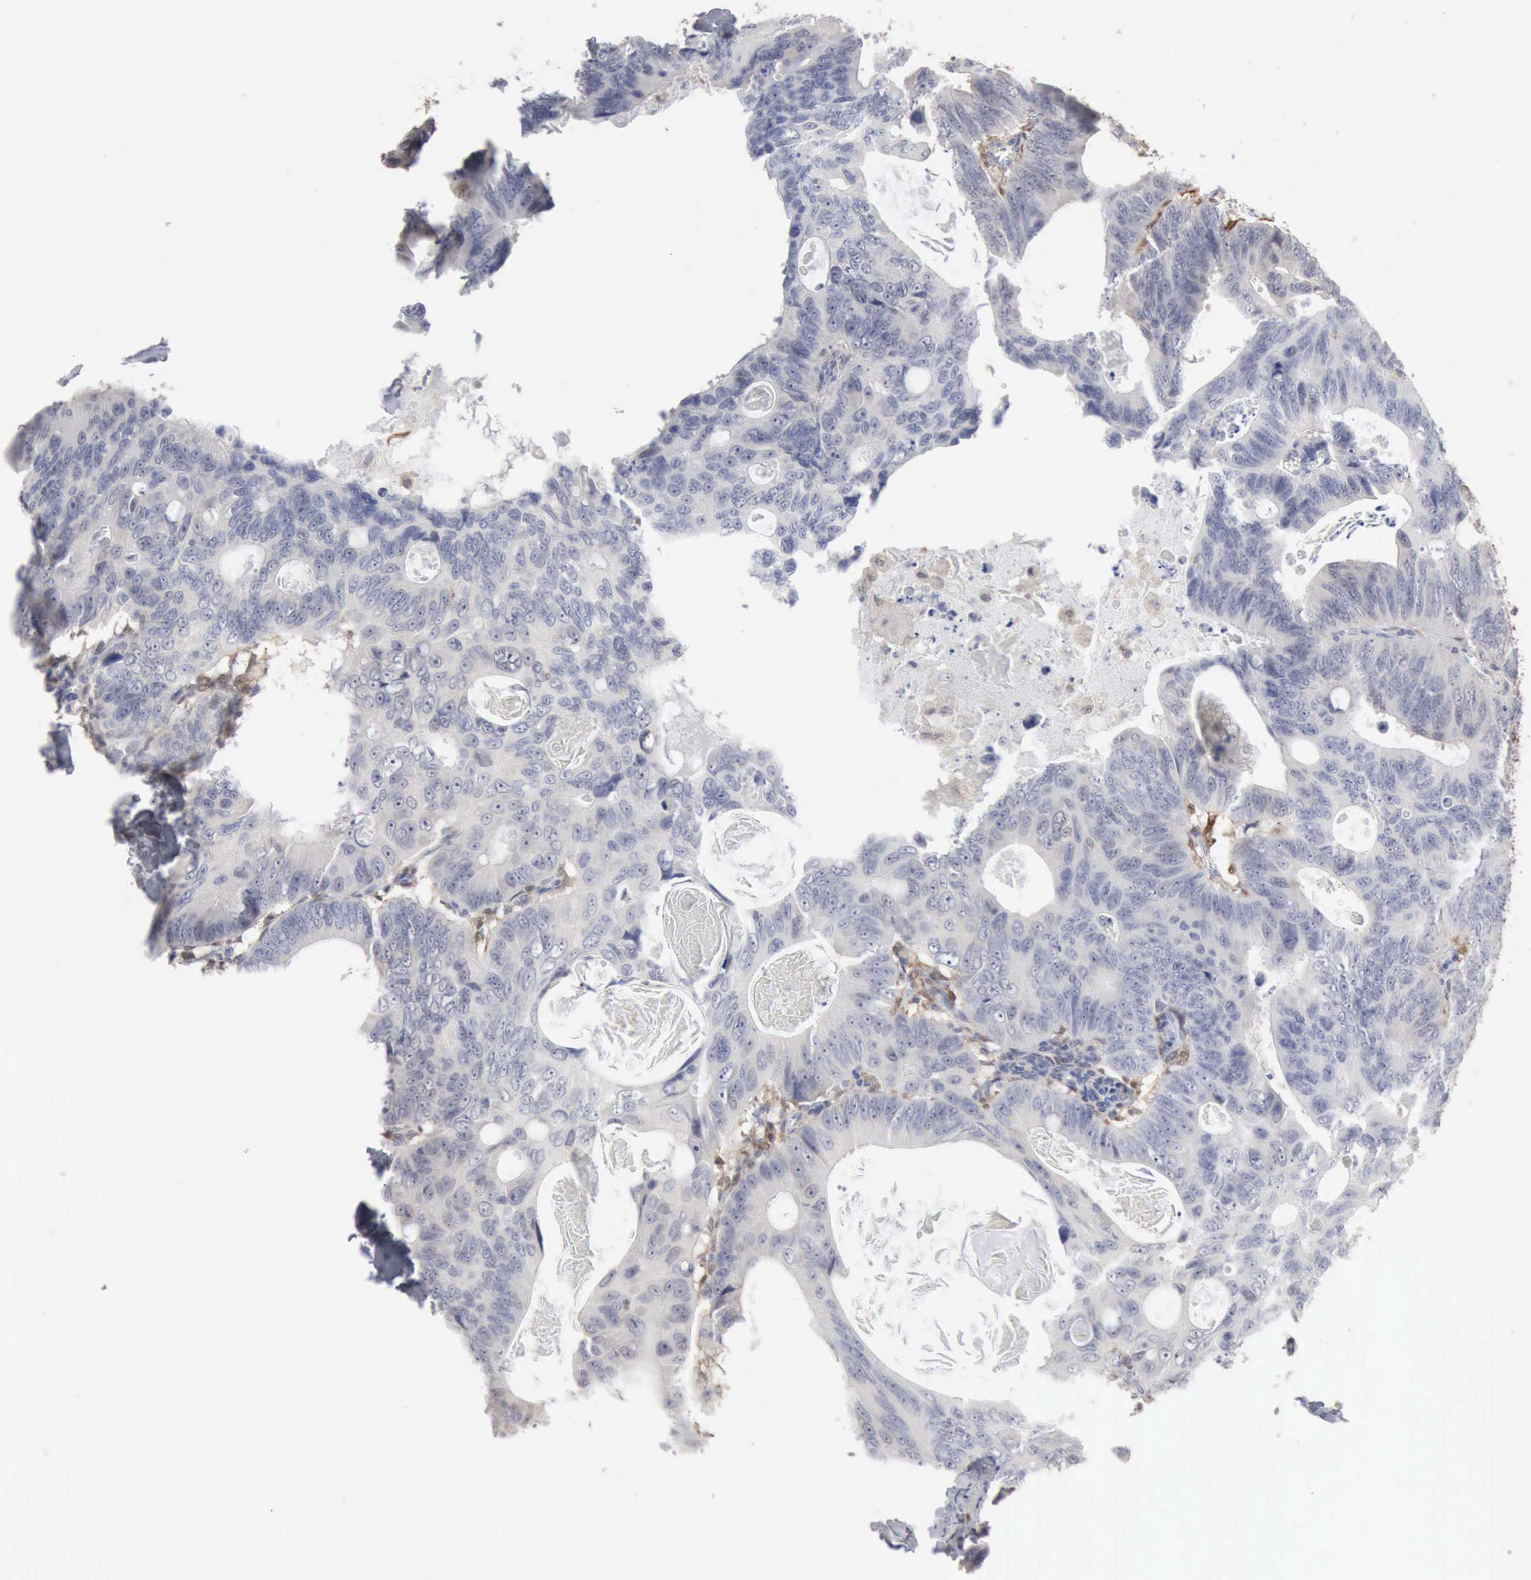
{"staining": {"intensity": "negative", "quantity": "none", "location": "none"}, "tissue": "colorectal cancer", "cell_type": "Tumor cells", "image_type": "cancer", "snomed": [{"axis": "morphology", "description": "Adenocarcinoma, NOS"}, {"axis": "topography", "description": "Colon"}], "caption": "Immunohistochemistry (IHC) of human colorectal adenocarcinoma shows no staining in tumor cells.", "gene": "STAT1", "patient": {"sex": "female", "age": 55}}